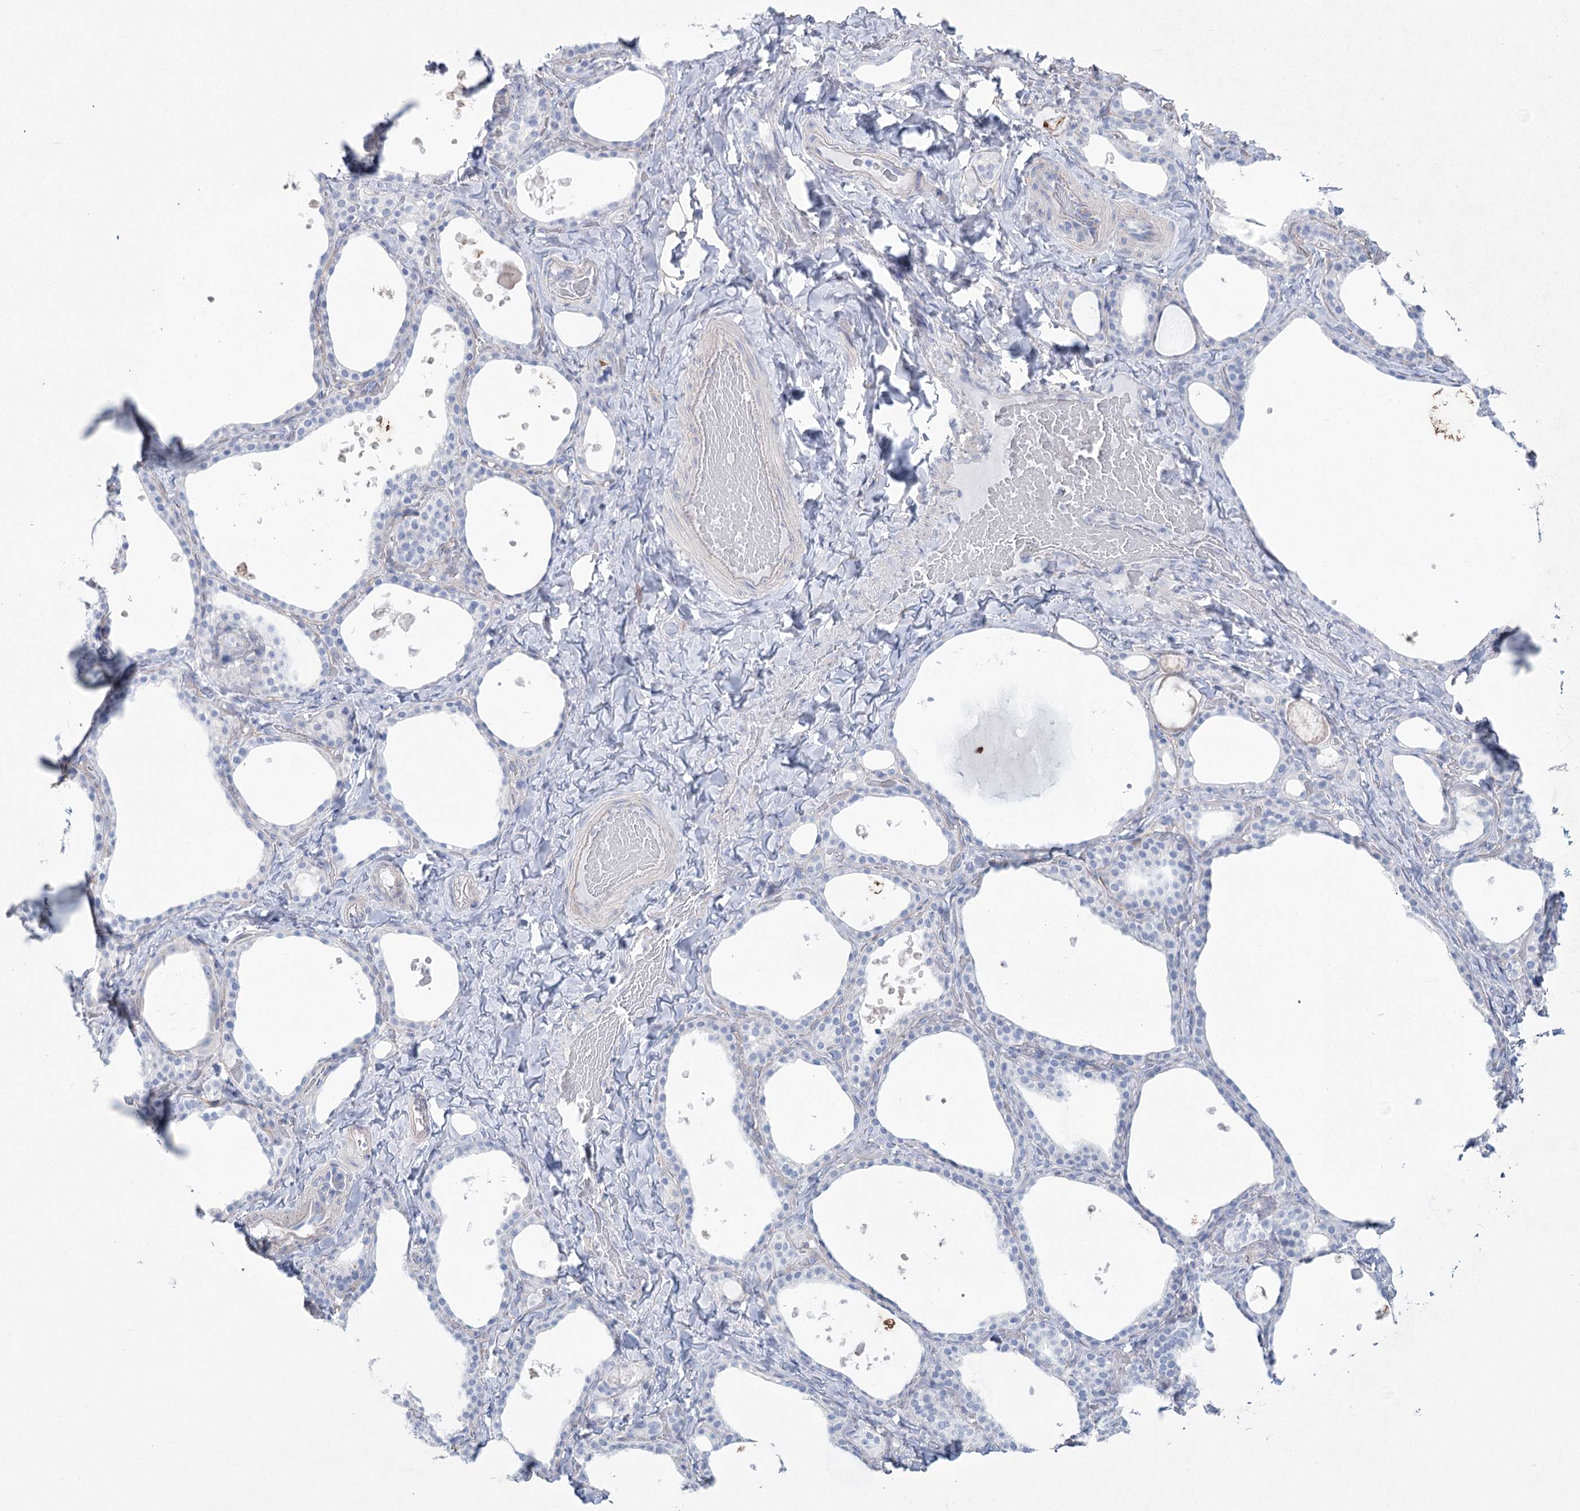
{"staining": {"intensity": "negative", "quantity": "none", "location": "none"}, "tissue": "thyroid gland", "cell_type": "Glandular cells", "image_type": "normal", "snomed": [{"axis": "morphology", "description": "Normal tissue, NOS"}, {"axis": "topography", "description": "Thyroid gland"}], "caption": "Immunohistochemistry histopathology image of benign thyroid gland stained for a protein (brown), which displays no expression in glandular cells. (DAB (3,3'-diaminobenzidine) immunohistochemistry (IHC) with hematoxylin counter stain).", "gene": "CCDC88A", "patient": {"sex": "female", "age": 44}}